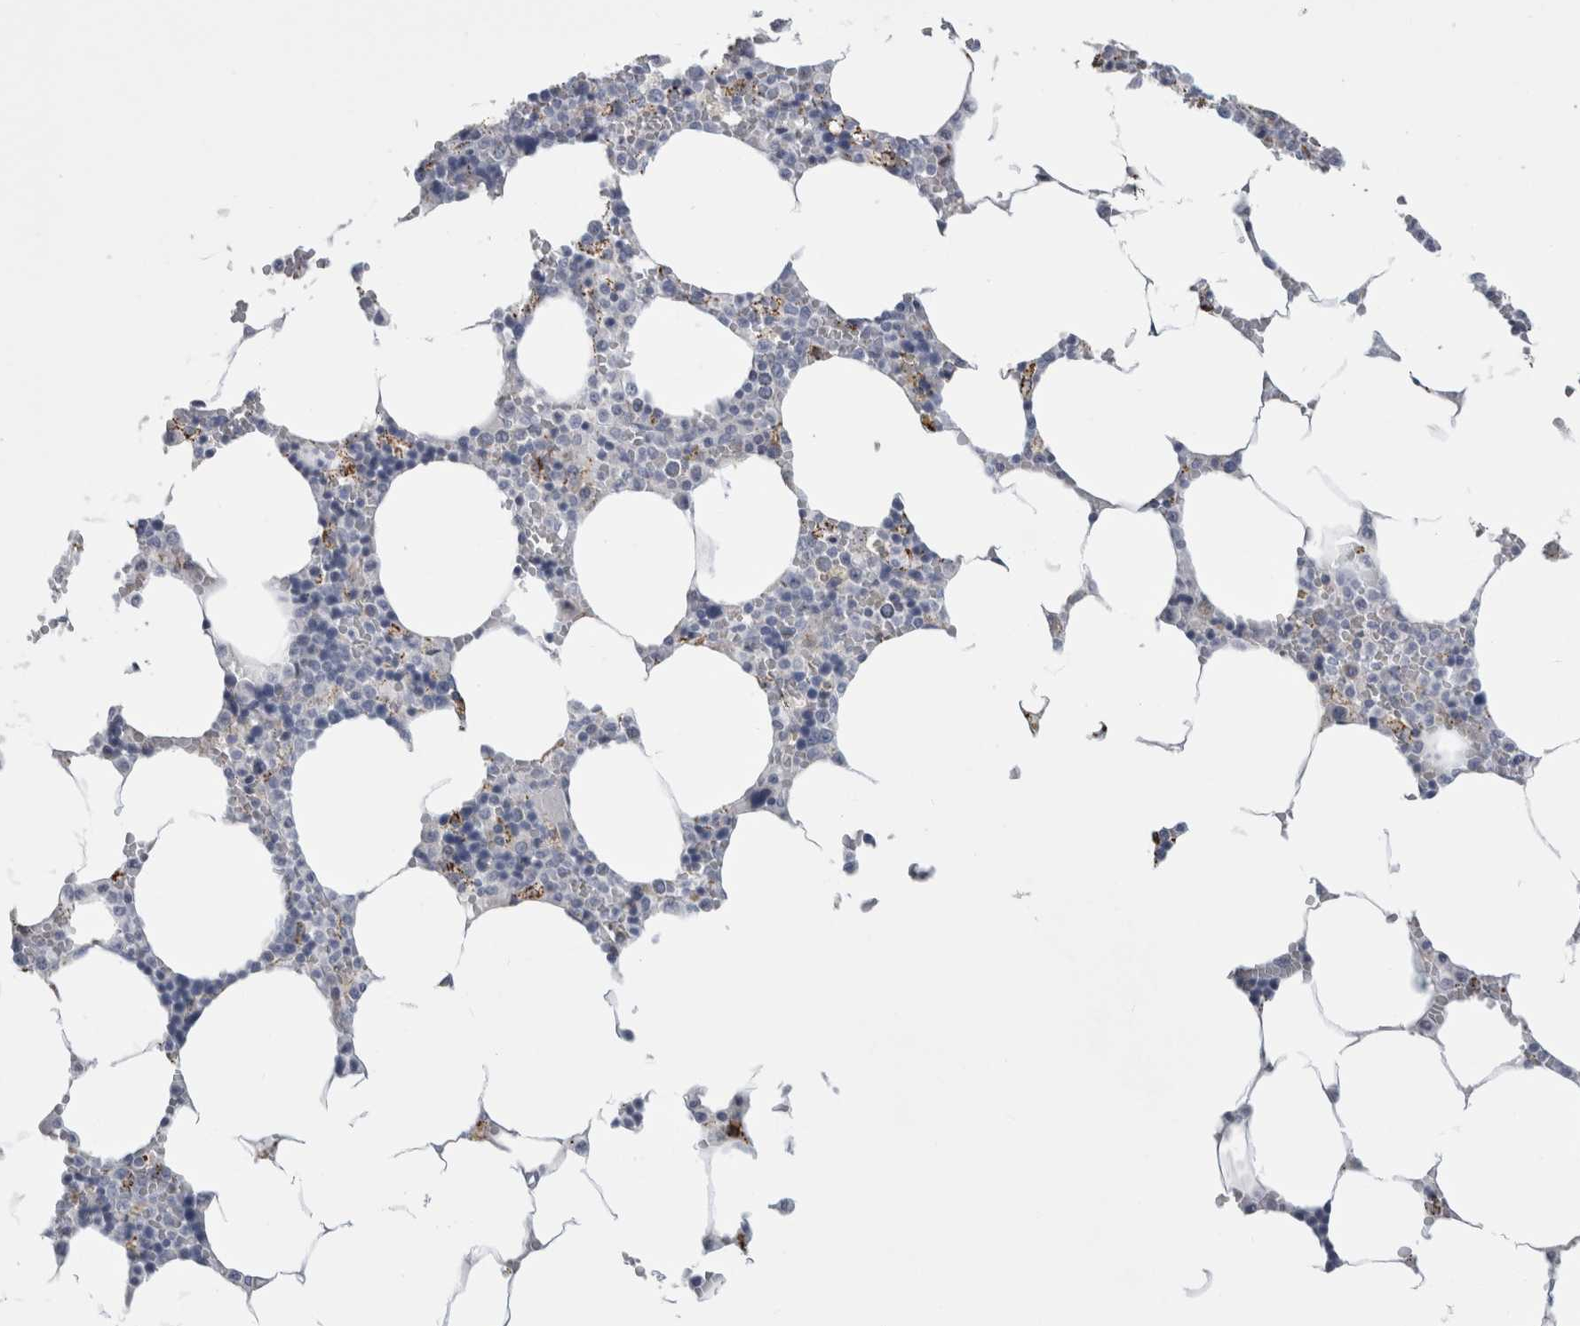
{"staining": {"intensity": "negative", "quantity": "none", "location": "none"}, "tissue": "bone marrow", "cell_type": "Hematopoietic cells", "image_type": "normal", "snomed": [{"axis": "morphology", "description": "Normal tissue, NOS"}, {"axis": "topography", "description": "Bone marrow"}], "caption": "The IHC histopathology image has no significant staining in hematopoietic cells of bone marrow.", "gene": "GATM", "patient": {"sex": "male", "age": 70}}